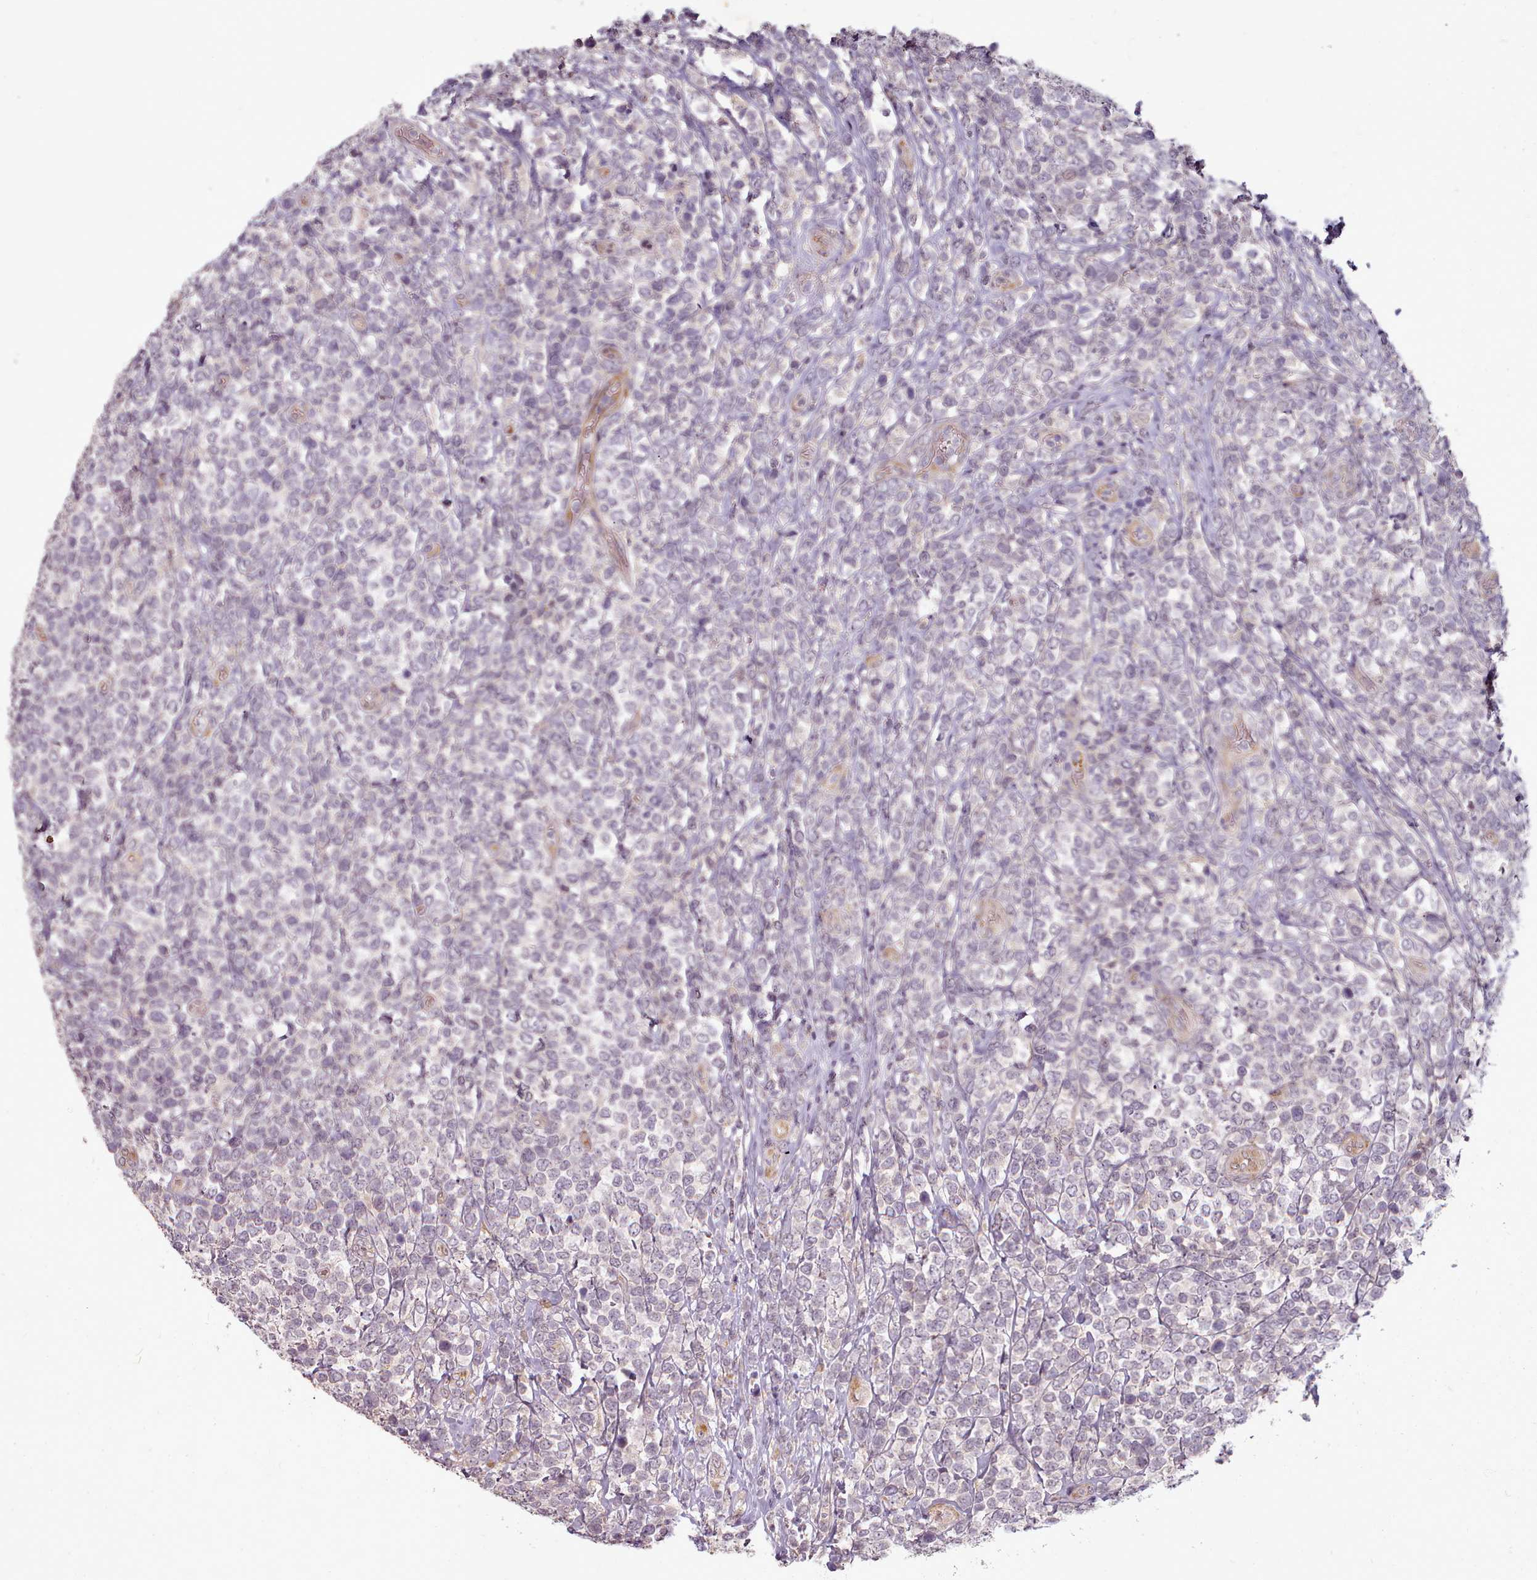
{"staining": {"intensity": "negative", "quantity": "none", "location": "none"}, "tissue": "lymphoma", "cell_type": "Tumor cells", "image_type": "cancer", "snomed": [{"axis": "morphology", "description": "Malignant lymphoma, non-Hodgkin's type, High grade"}, {"axis": "topography", "description": "Soft tissue"}], "caption": "A micrograph of malignant lymphoma, non-Hodgkin's type (high-grade) stained for a protein shows no brown staining in tumor cells. The staining is performed using DAB (3,3'-diaminobenzidine) brown chromogen with nuclei counter-stained in using hematoxylin.", "gene": "C1QTNF5", "patient": {"sex": "female", "age": 56}}